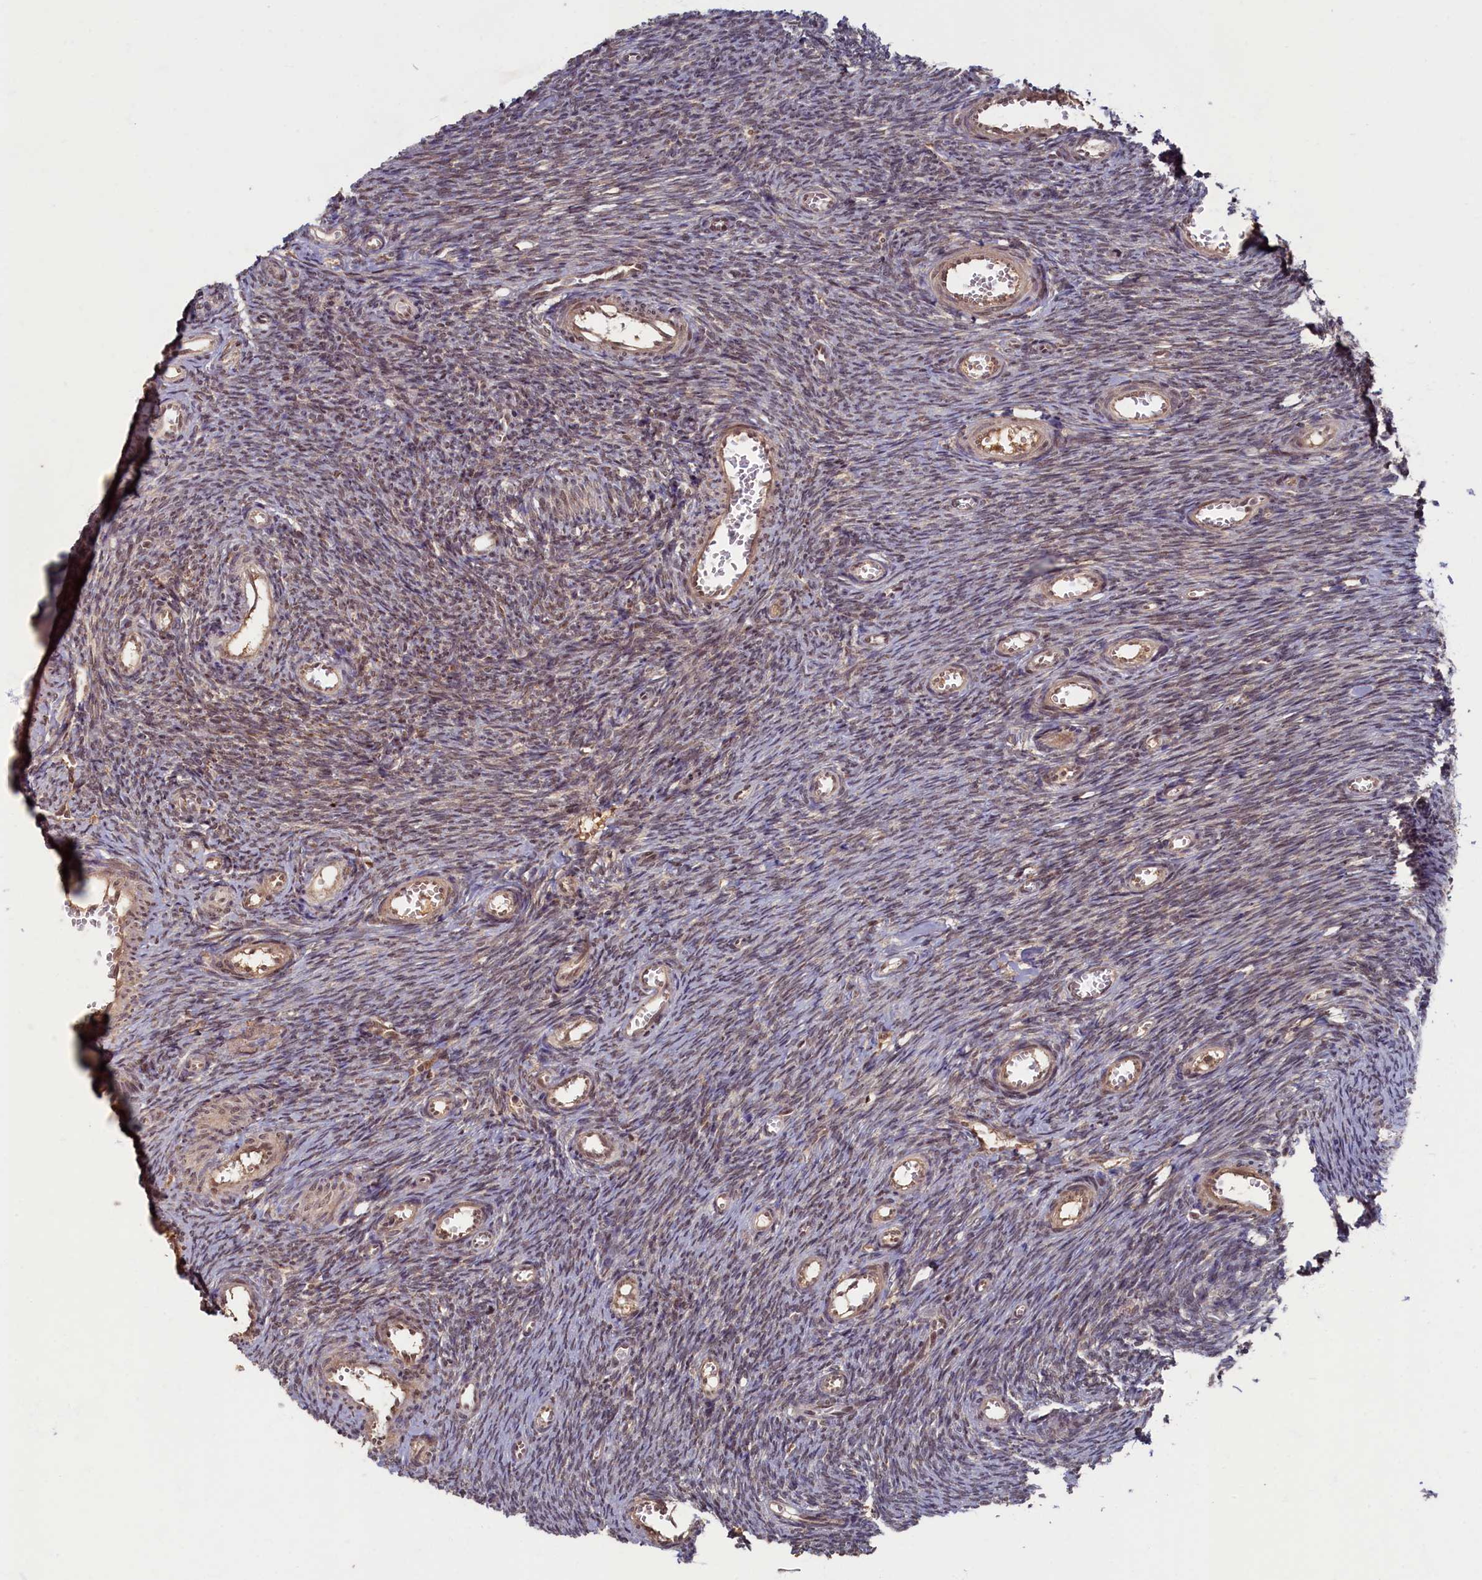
{"staining": {"intensity": "weak", "quantity": "25%-75%", "location": "cytoplasmic/membranous"}, "tissue": "ovary", "cell_type": "Ovarian stroma cells", "image_type": "normal", "snomed": [{"axis": "morphology", "description": "Normal tissue, NOS"}, {"axis": "topography", "description": "Ovary"}], "caption": "The image displays staining of normal ovary, revealing weak cytoplasmic/membranous protein expression (brown color) within ovarian stroma cells.", "gene": "BRCA1", "patient": {"sex": "female", "age": 44}}